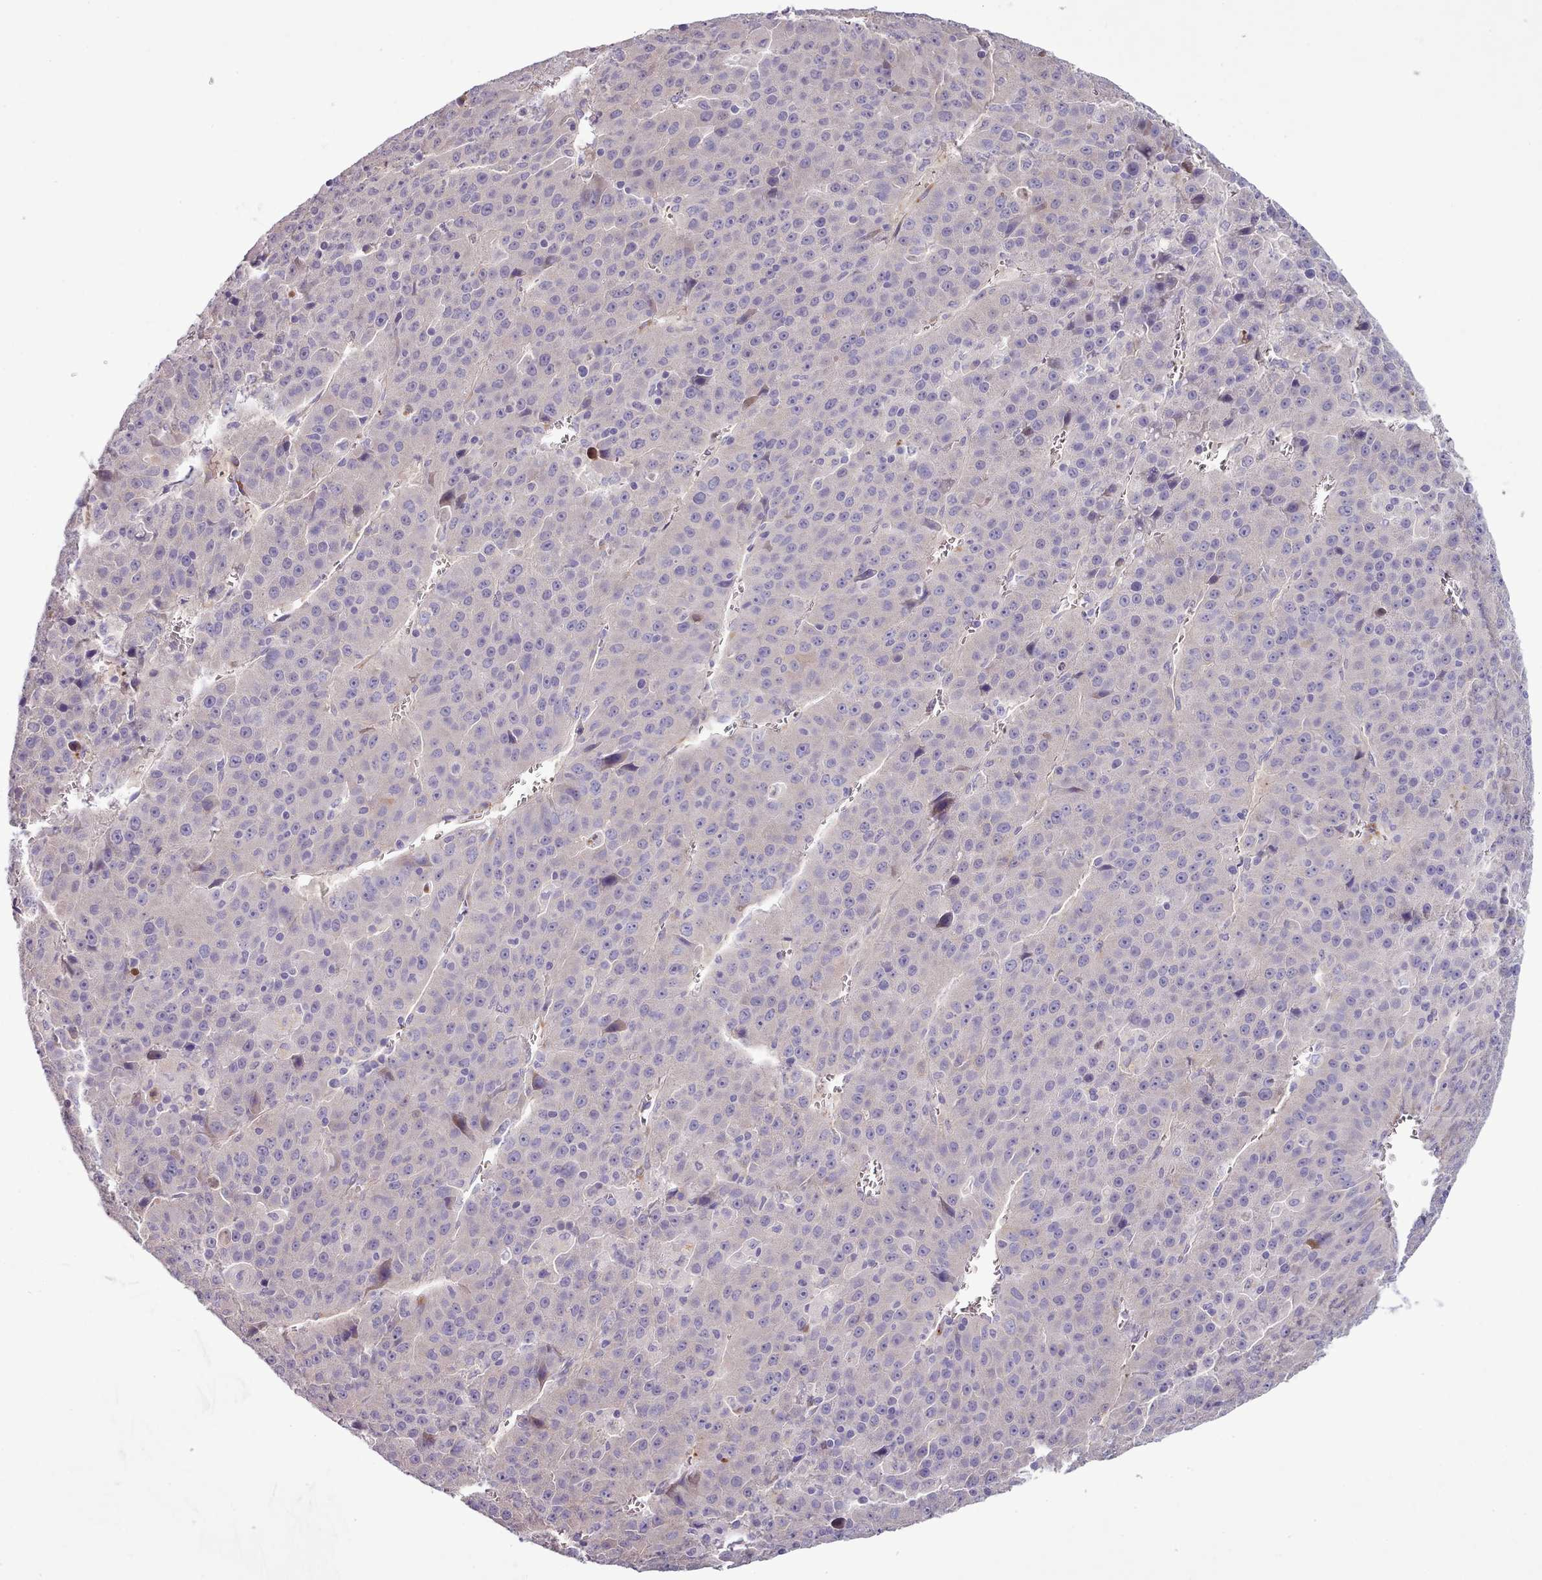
{"staining": {"intensity": "negative", "quantity": "none", "location": "none"}, "tissue": "liver cancer", "cell_type": "Tumor cells", "image_type": "cancer", "snomed": [{"axis": "morphology", "description": "Carcinoma, Hepatocellular, NOS"}, {"axis": "topography", "description": "Liver"}], "caption": "Protein analysis of liver cancer (hepatocellular carcinoma) reveals no significant expression in tumor cells. (DAB (3,3'-diaminobenzidine) immunohistochemistry with hematoxylin counter stain).", "gene": "SETX", "patient": {"sex": "female", "age": 53}}